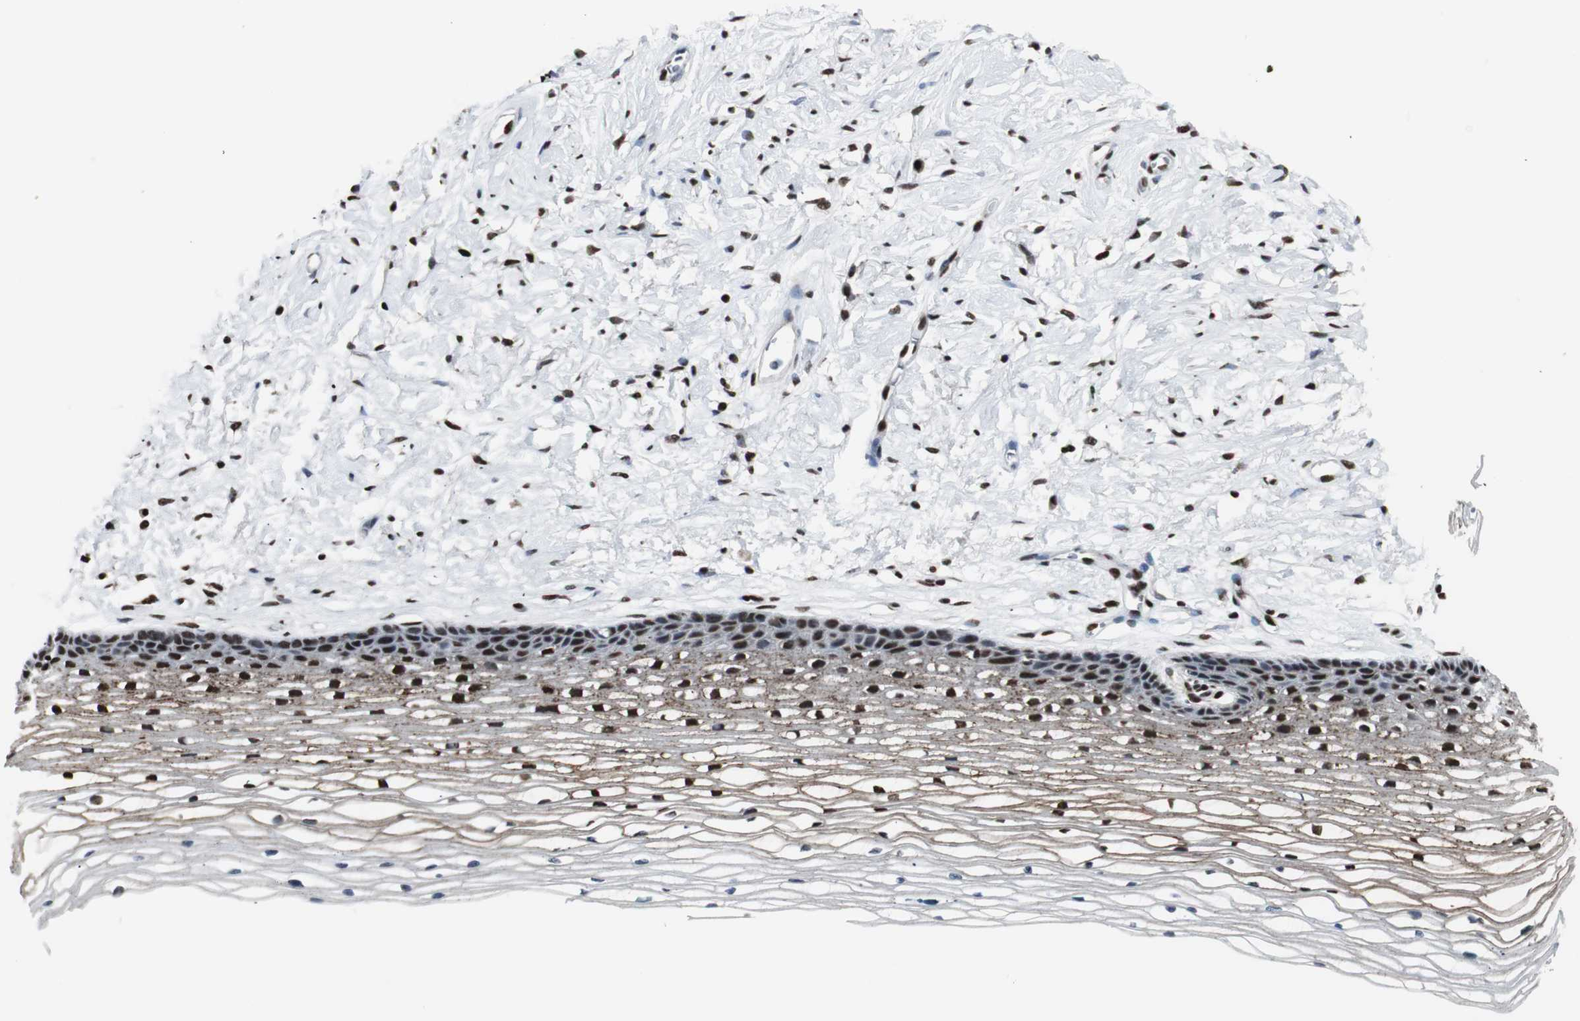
{"staining": {"intensity": "strong", "quantity": ">75%", "location": "cytoplasmic/membranous,nuclear"}, "tissue": "cervix", "cell_type": "Glandular cells", "image_type": "normal", "snomed": [{"axis": "morphology", "description": "Normal tissue, NOS"}, {"axis": "topography", "description": "Cervix"}], "caption": "Immunohistochemical staining of unremarkable human cervix reveals strong cytoplasmic/membranous,nuclear protein expression in approximately >75% of glandular cells.", "gene": "PARN", "patient": {"sex": "female", "age": 77}}